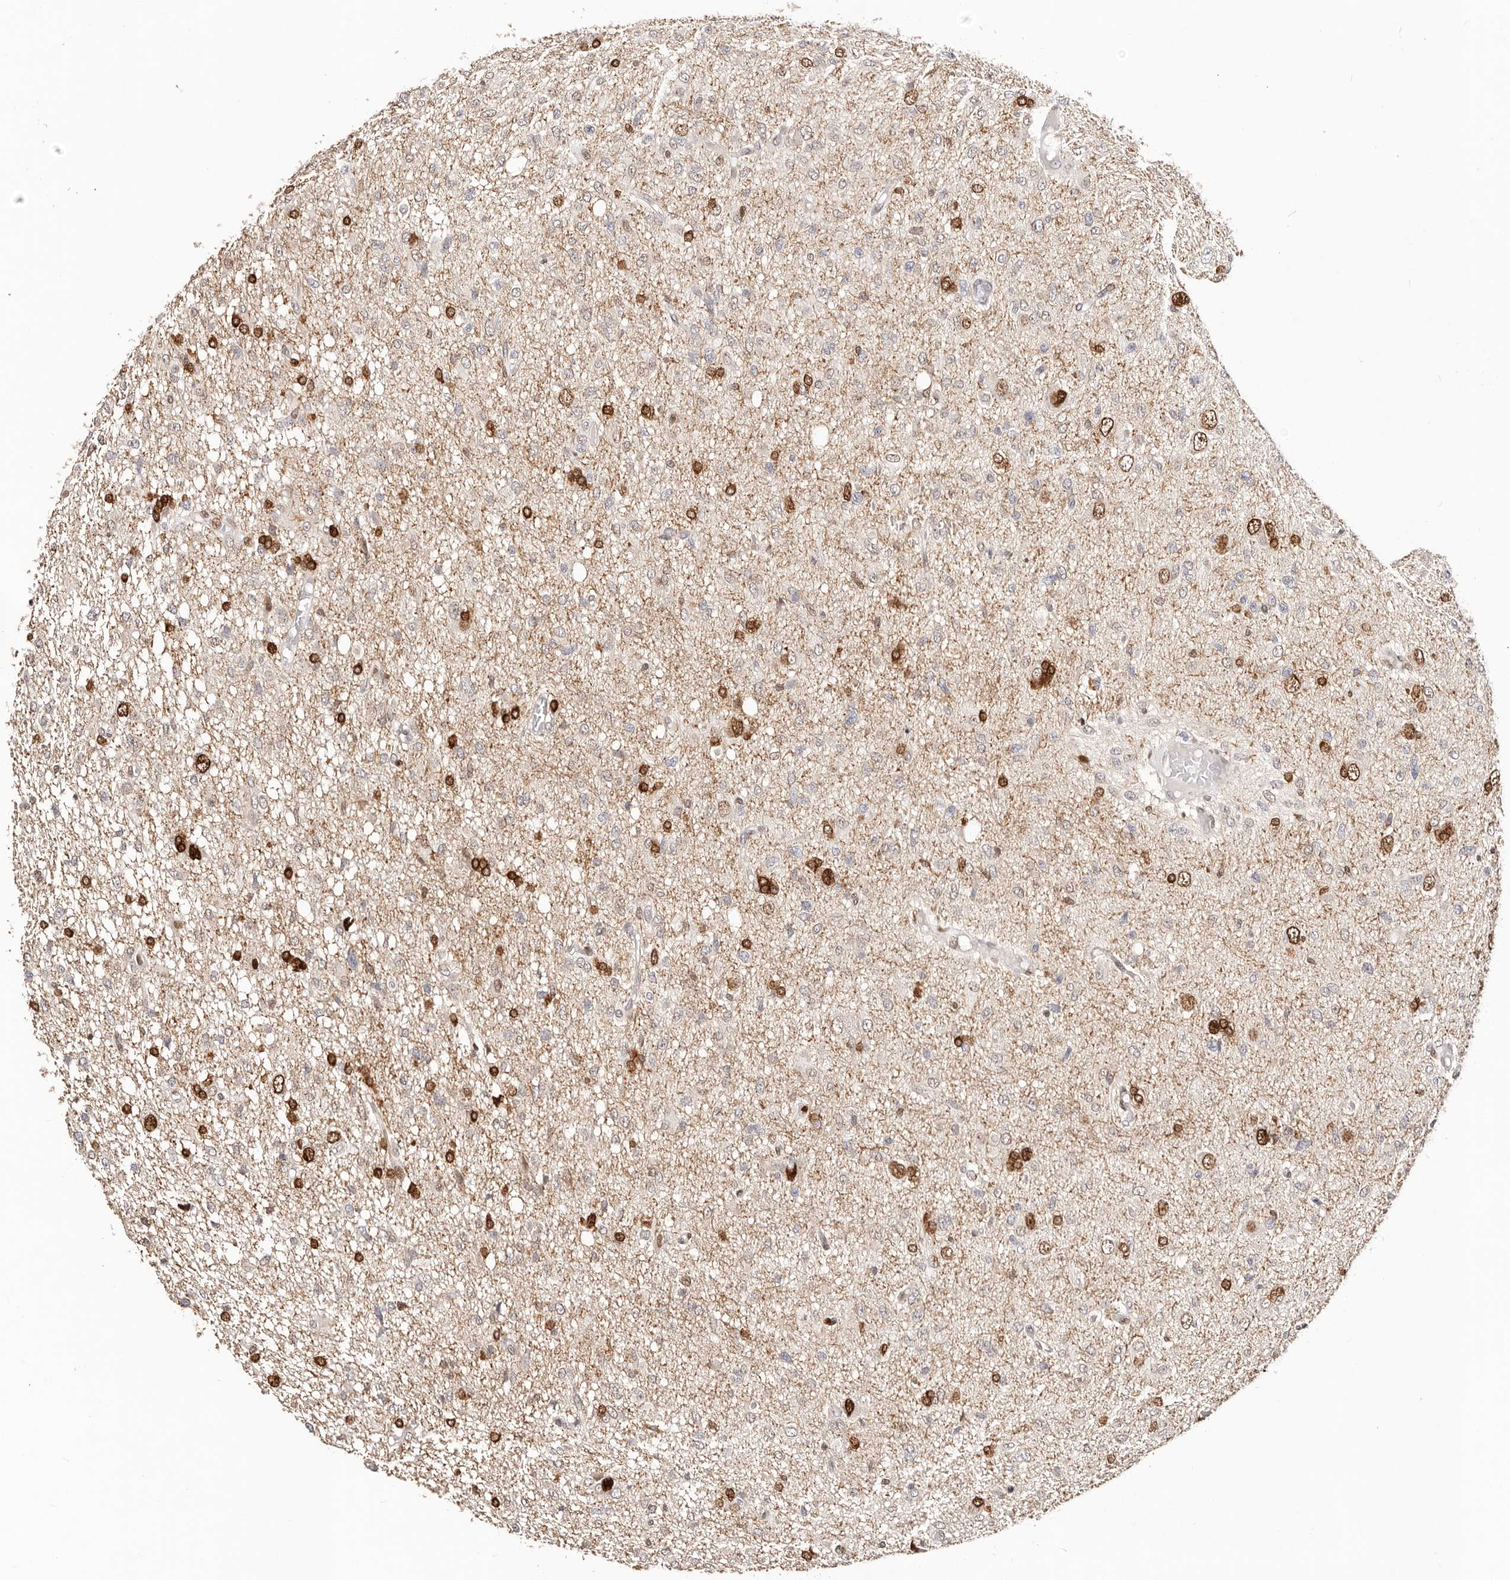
{"staining": {"intensity": "strong", "quantity": "<25%", "location": "nuclear"}, "tissue": "glioma", "cell_type": "Tumor cells", "image_type": "cancer", "snomed": [{"axis": "morphology", "description": "Glioma, malignant, High grade"}, {"axis": "topography", "description": "Brain"}], "caption": "Protein analysis of glioma tissue demonstrates strong nuclear staining in about <25% of tumor cells.", "gene": "IQGAP3", "patient": {"sex": "female", "age": 59}}